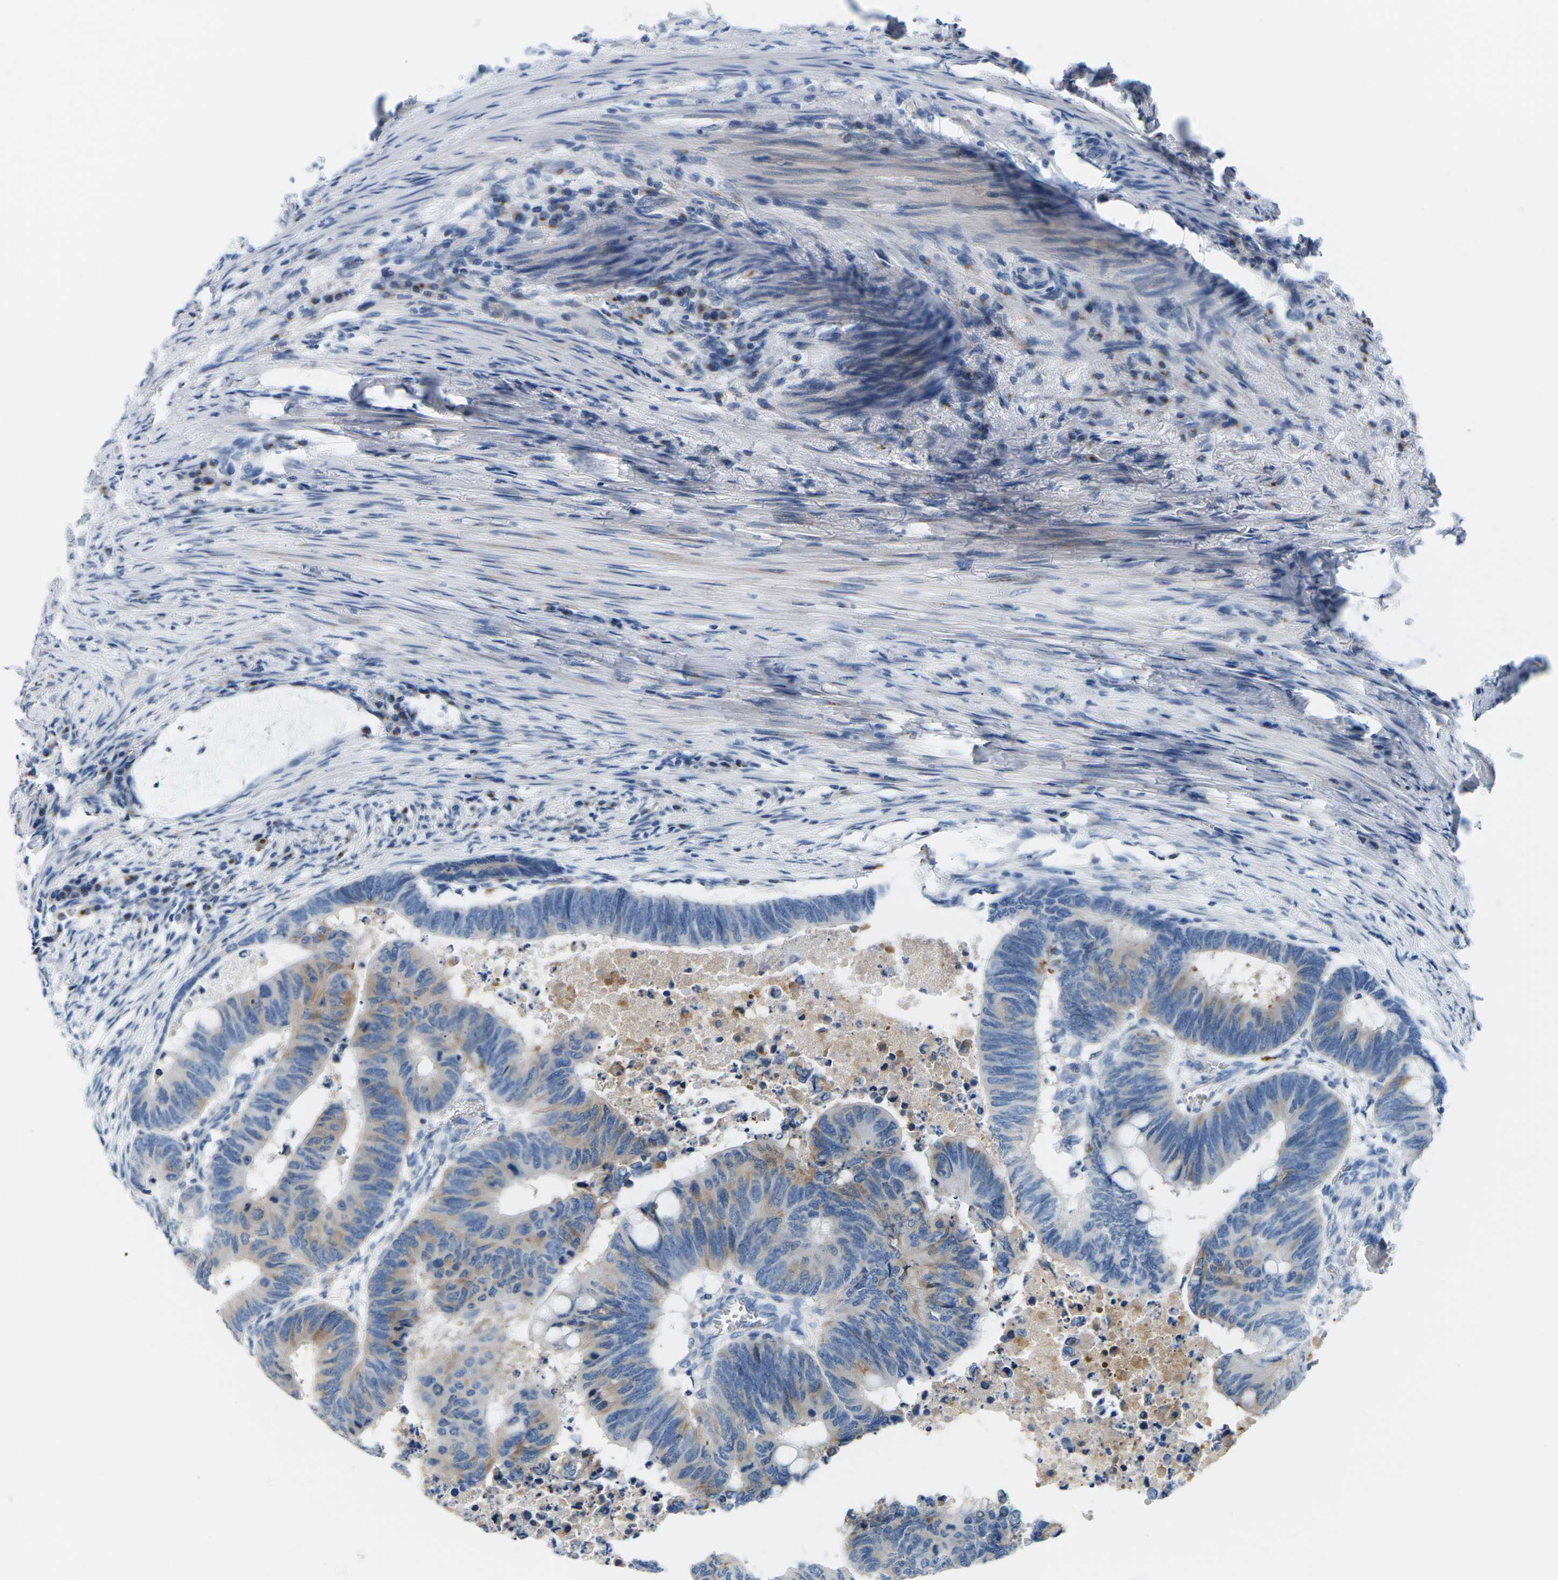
{"staining": {"intensity": "moderate", "quantity": "25%-75%", "location": "cytoplasmic/membranous"}, "tissue": "colorectal cancer", "cell_type": "Tumor cells", "image_type": "cancer", "snomed": [{"axis": "morphology", "description": "Normal tissue, NOS"}, {"axis": "morphology", "description": "Adenocarcinoma, NOS"}, {"axis": "topography", "description": "Rectum"}, {"axis": "topography", "description": "Peripheral nerve tissue"}], "caption": "This photomicrograph reveals immunohistochemistry staining of human colorectal cancer, with medium moderate cytoplasmic/membranous positivity in approximately 25%-75% of tumor cells.", "gene": "SYNGR2", "patient": {"sex": "male", "age": 92}}